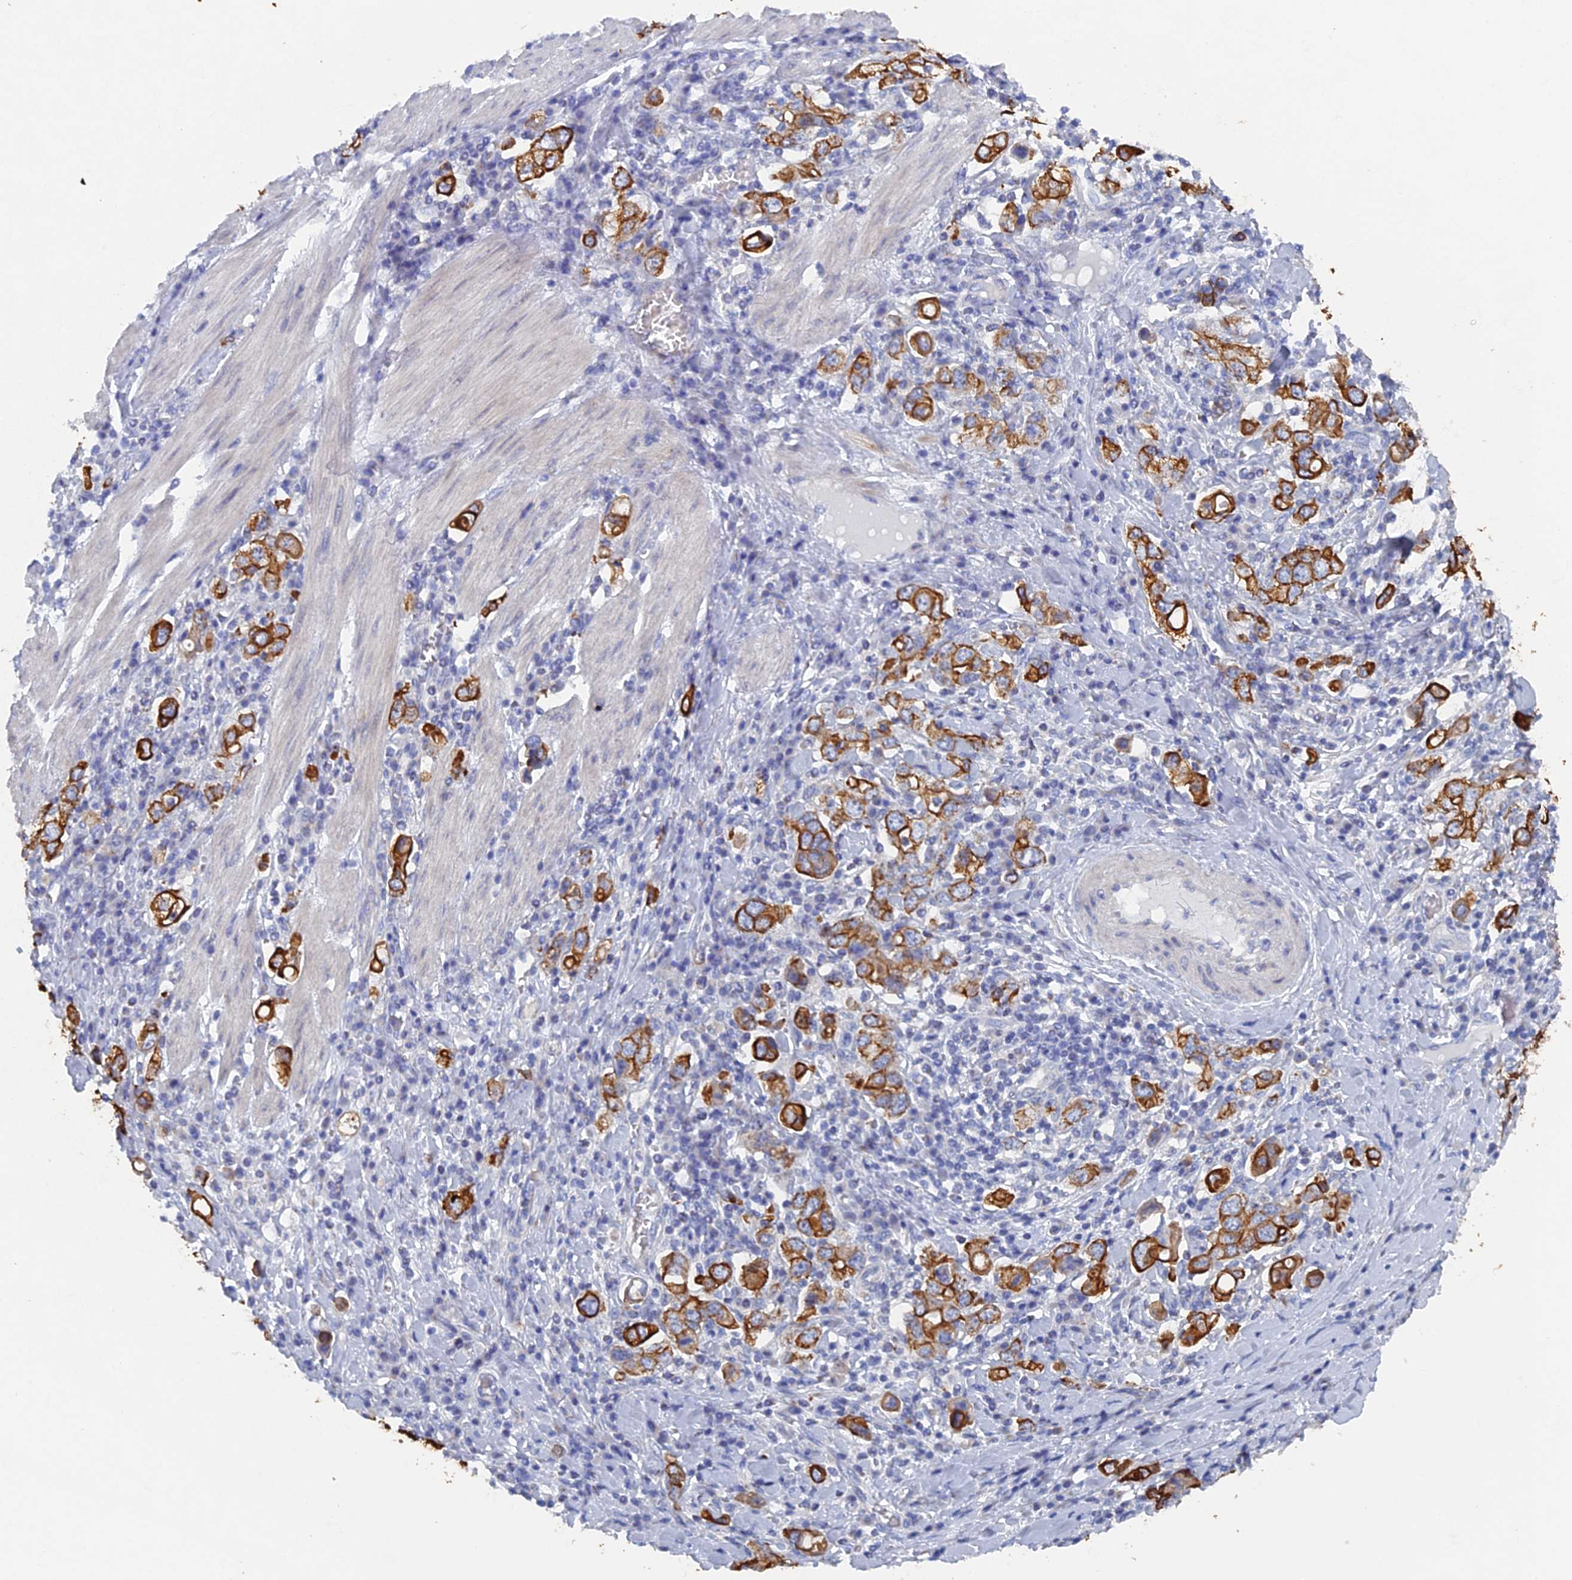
{"staining": {"intensity": "strong", "quantity": ">75%", "location": "cytoplasmic/membranous"}, "tissue": "stomach cancer", "cell_type": "Tumor cells", "image_type": "cancer", "snomed": [{"axis": "morphology", "description": "Adenocarcinoma, NOS"}, {"axis": "topography", "description": "Stomach, upper"}], "caption": "This micrograph displays immunohistochemistry staining of human stomach cancer, with high strong cytoplasmic/membranous expression in approximately >75% of tumor cells.", "gene": "SRFBP1", "patient": {"sex": "male", "age": 62}}